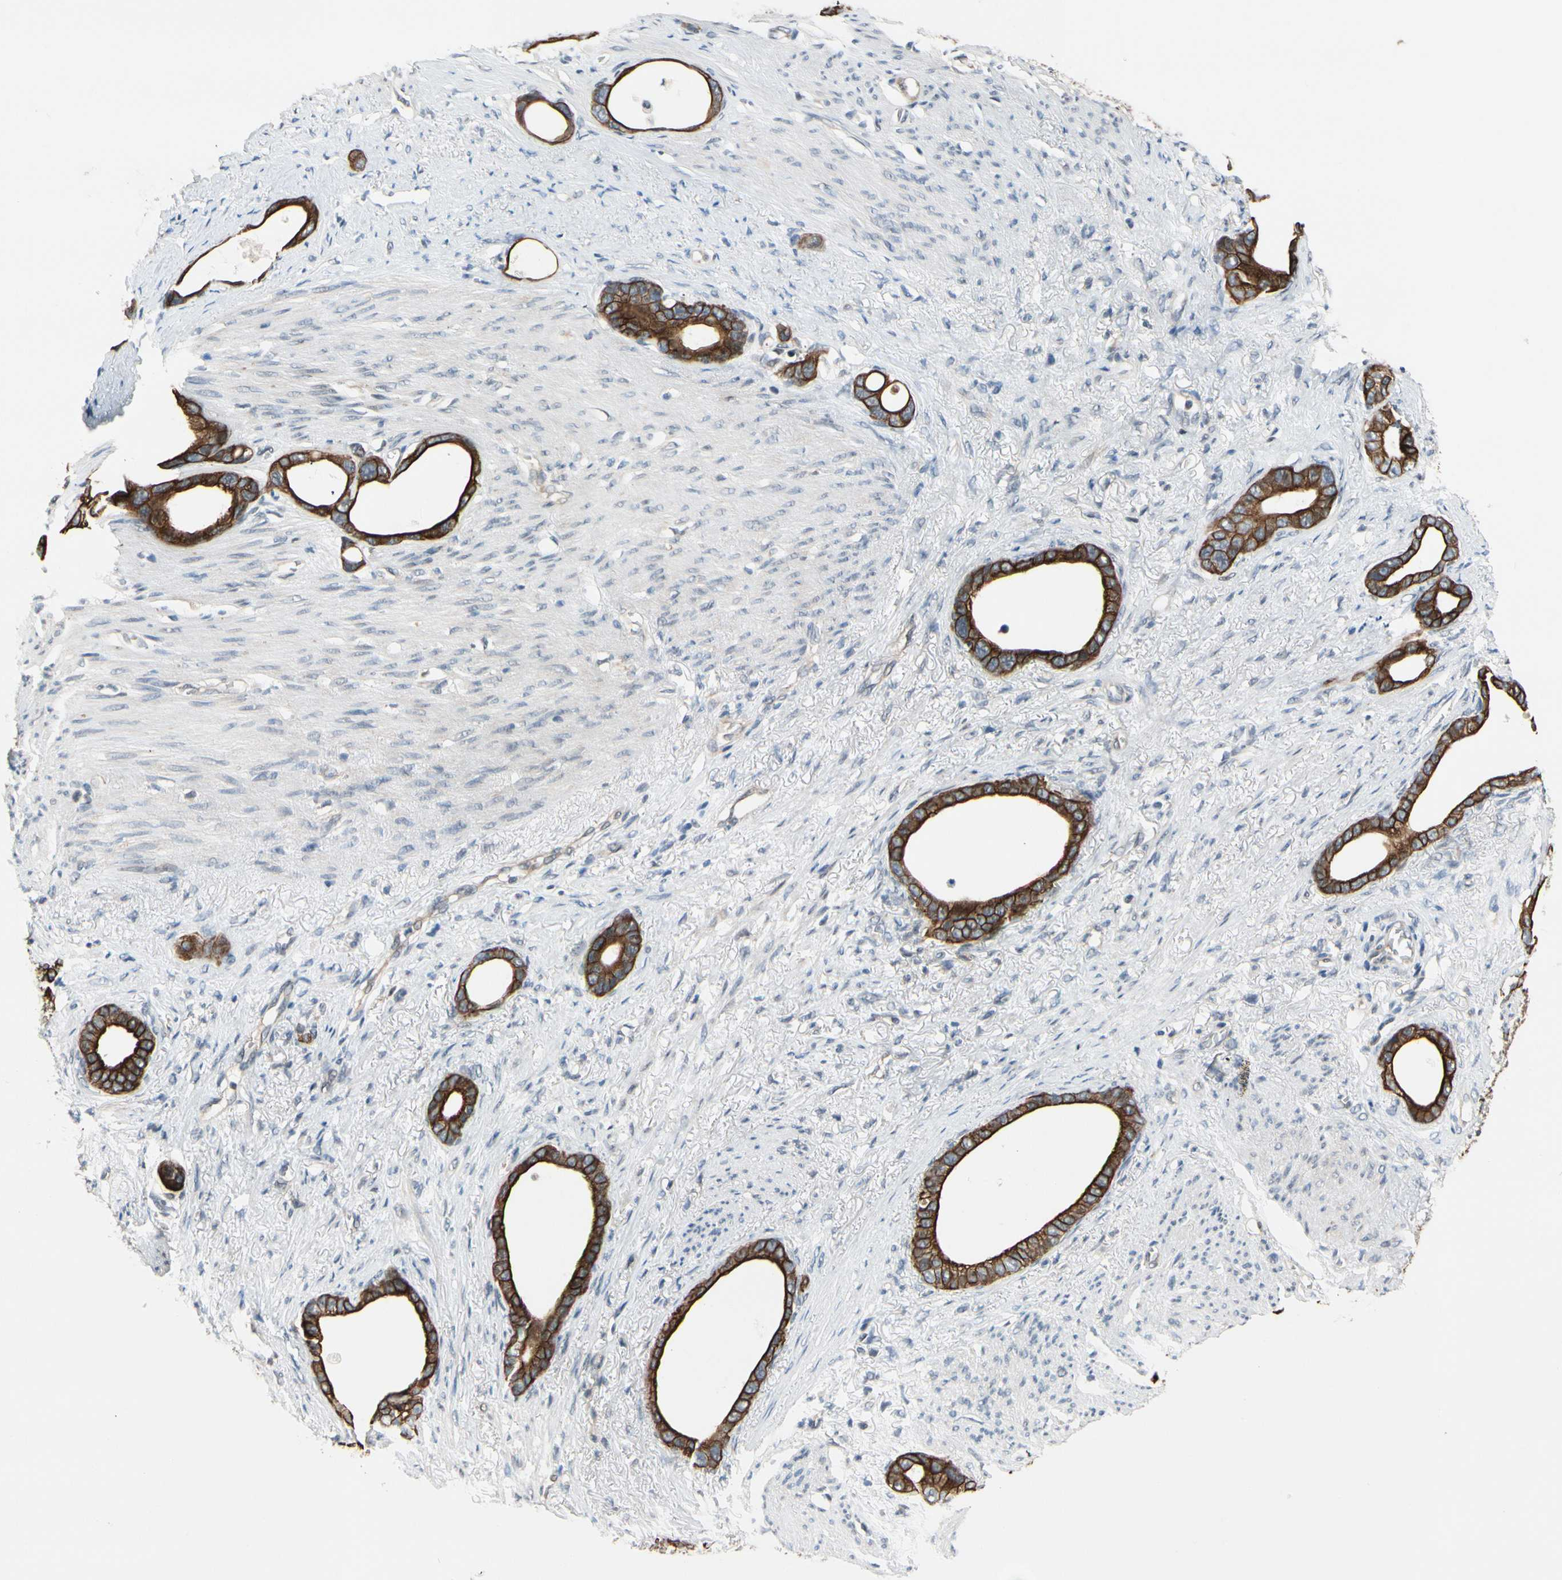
{"staining": {"intensity": "strong", "quantity": ">75%", "location": "cytoplasmic/membranous"}, "tissue": "stomach cancer", "cell_type": "Tumor cells", "image_type": "cancer", "snomed": [{"axis": "morphology", "description": "Adenocarcinoma, NOS"}, {"axis": "topography", "description": "Stomach"}], "caption": "Stomach cancer tissue exhibits strong cytoplasmic/membranous positivity in about >75% of tumor cells, visualized by immunohistochemistry.", "gene": "TAF12", "patient": {"sex": "female", "age": 75}}